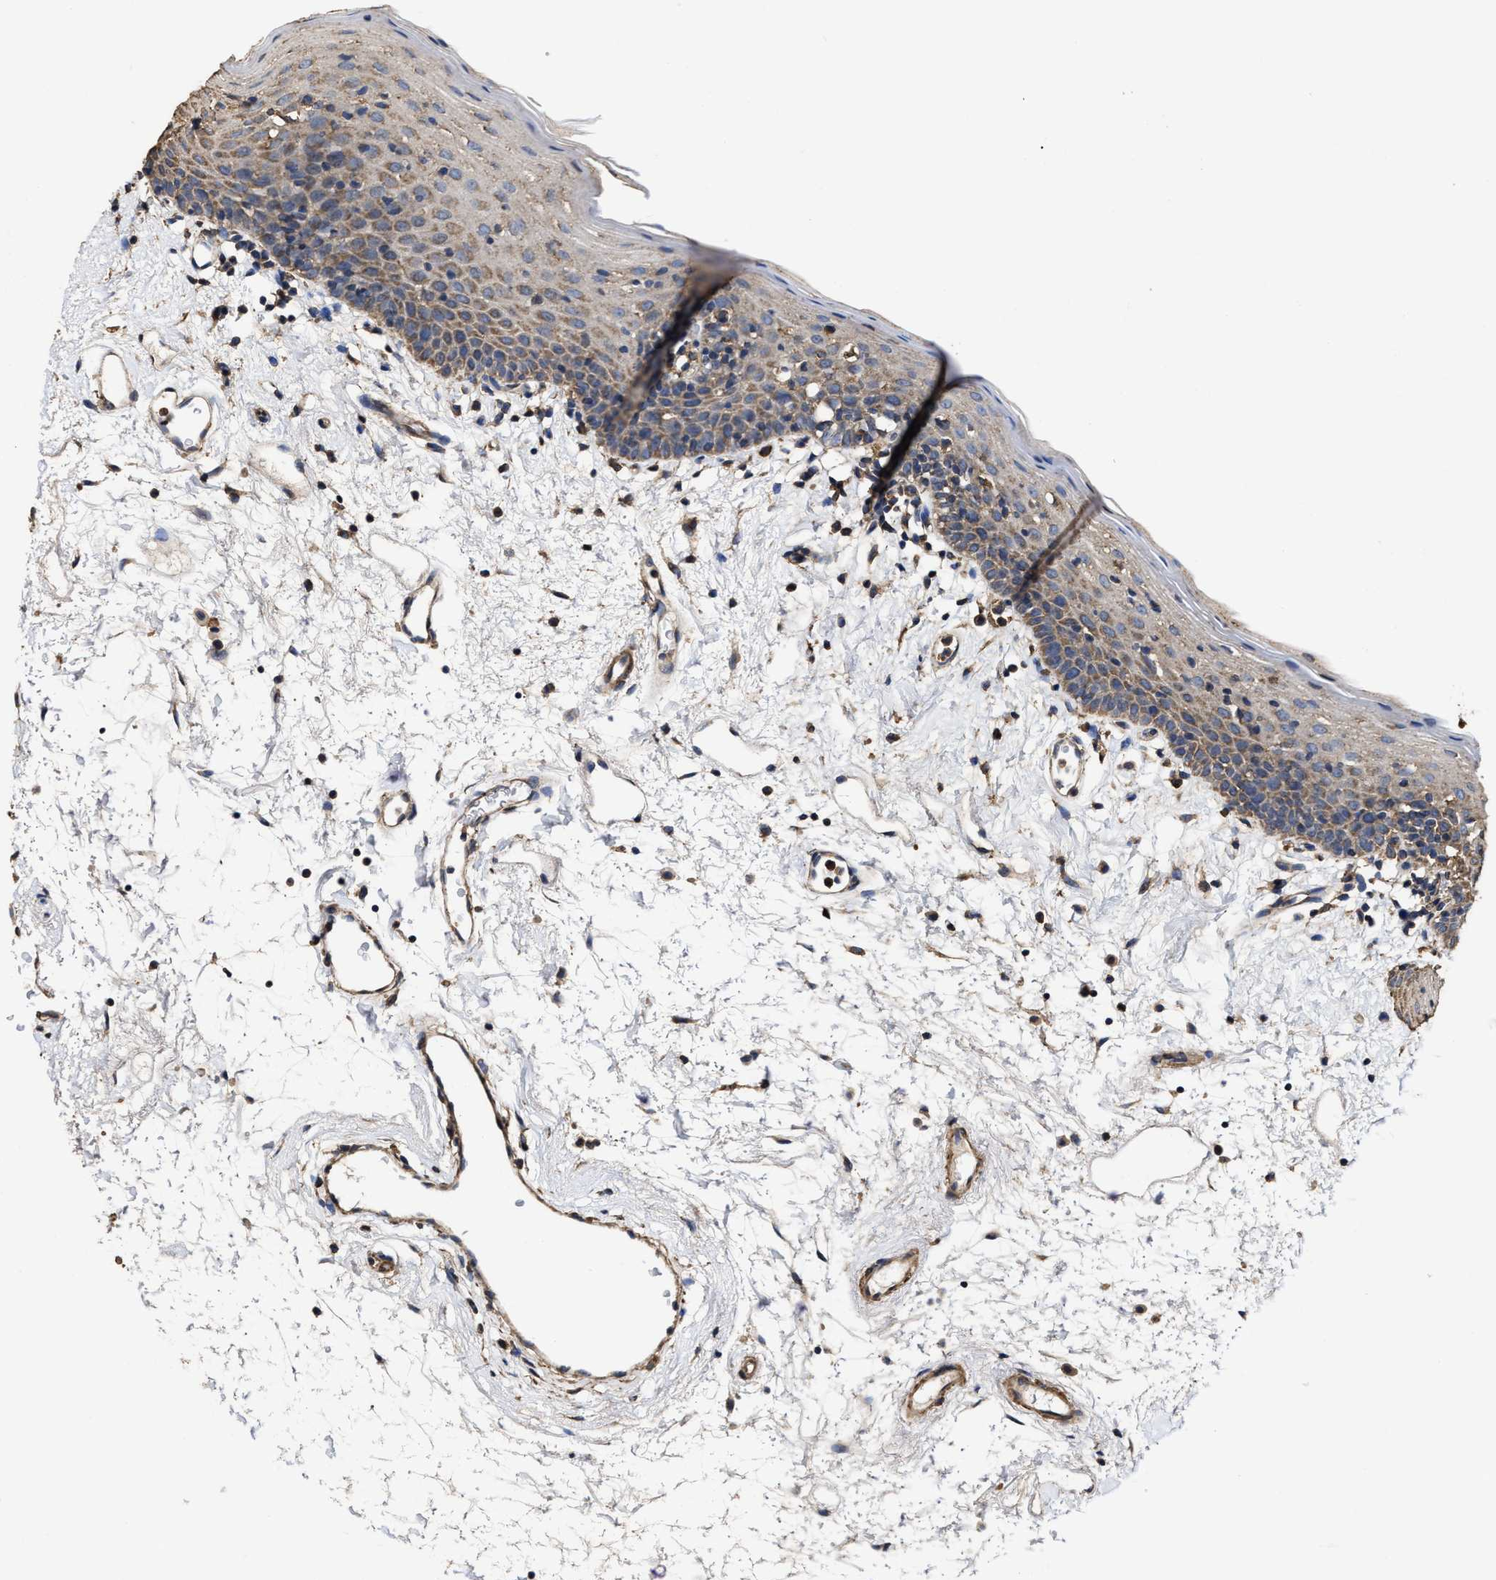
{"staining": {"intensity": "moderate", "quantity": "25%-75%", "location": "cytoplasmic/membranous"}, "tissue": "oral mucosa", "cell_type": "Squamous epithelial cells", "image_type": "normal", "snomed": [{"axis": "morphology", "description": "Normal tissue, NOS"}, {"axis": "topography", "description": "Oral tissue"}], "caption": "Immunohistochemical staining of benign human oral mucosa reveals 25%-75% levels of moderate cytoplasmic/membranous protein expression in approximately 25%-75% of squamous epithelial cells.", "gene": "SFXN4", "patient": {"sex": "male", "age": 66}}